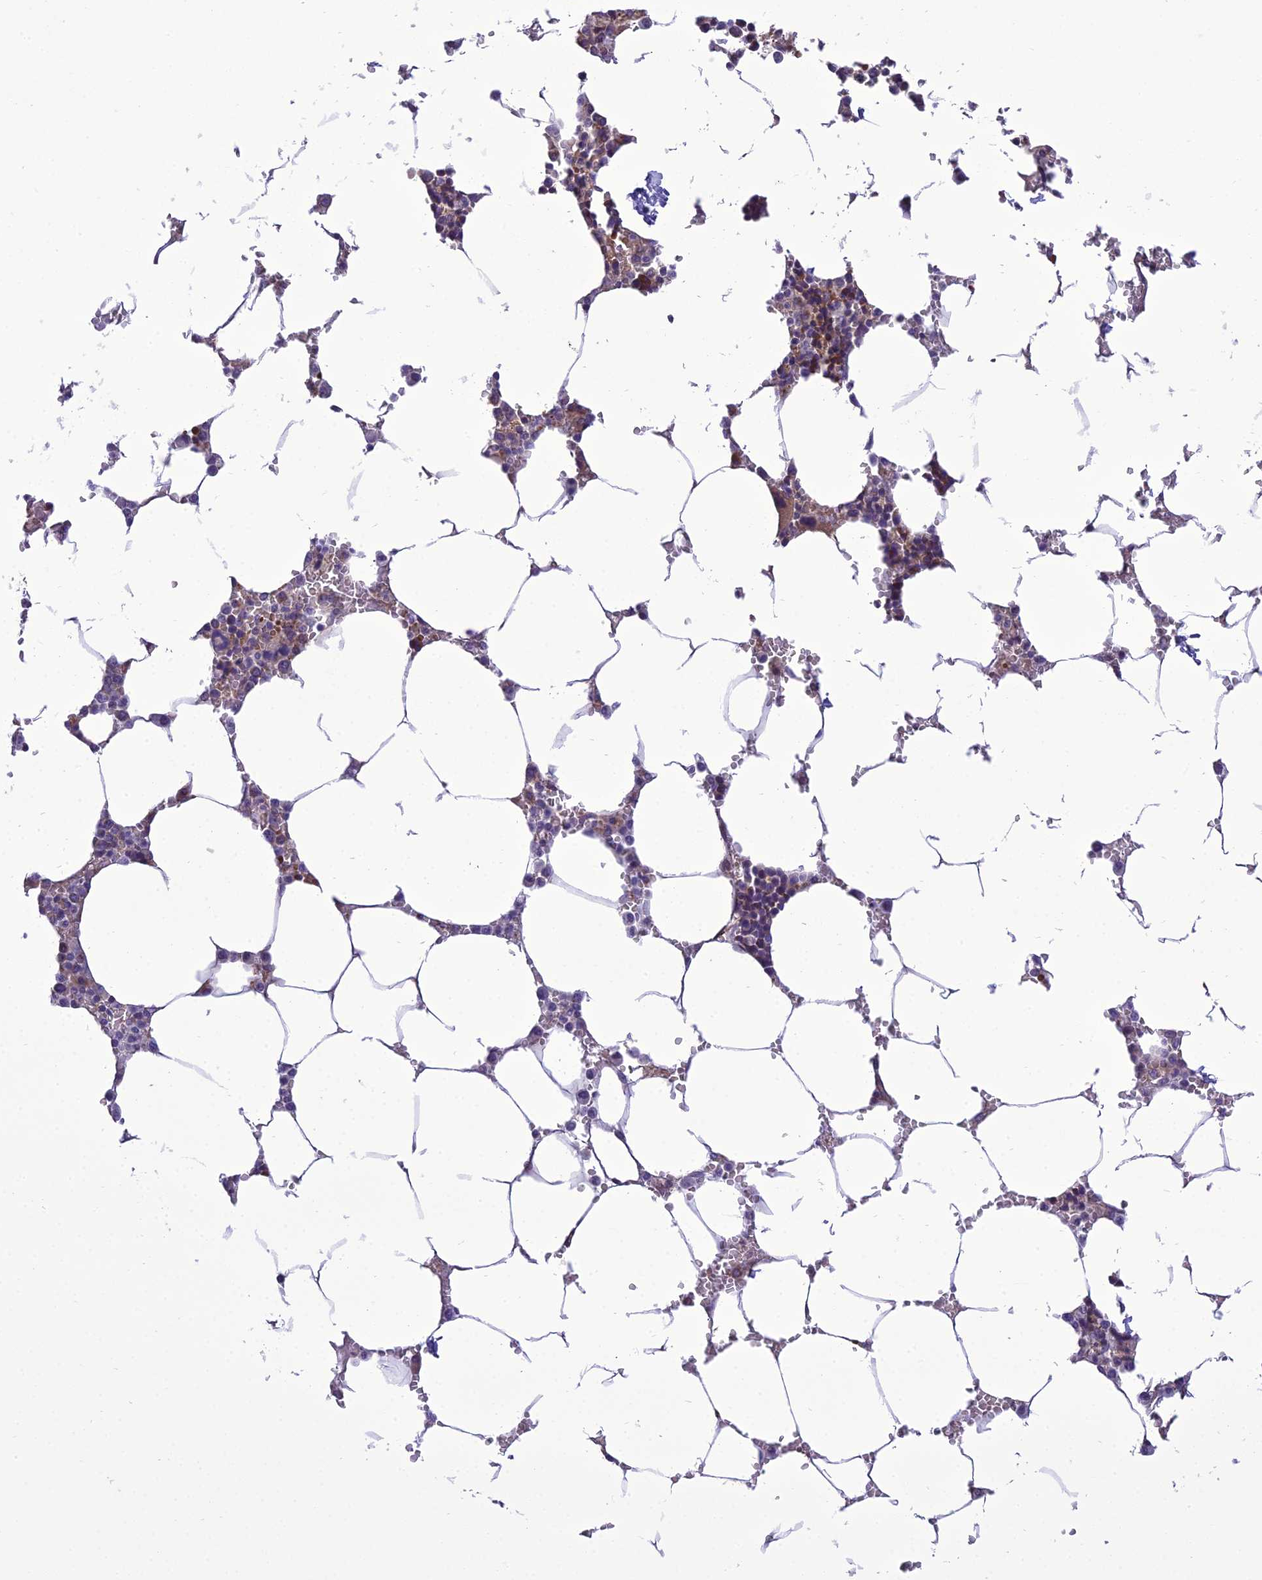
{"staining": {"intensity": "moderate", "quantity": "<25%", "location": "cytoplasmic/membranous"}, "tissue": "bone marrow", "cell_type": "Hematopoietic cells", "image_type": "normal", "snomed": [{"axis": "morphology", "description": "Normal tissue, NOS"}, {"axis": "topography", "description": "Bone marrow"}], "caption": "DAB immunohistochemical staining of normal human bone marrow demonstrates moderate cytoplasmic/membranous protein positivity in about <25% of hematopoietic cells.", "gene": "ENSG00000260272", "patient": {"sex": "male", "age": 70}}